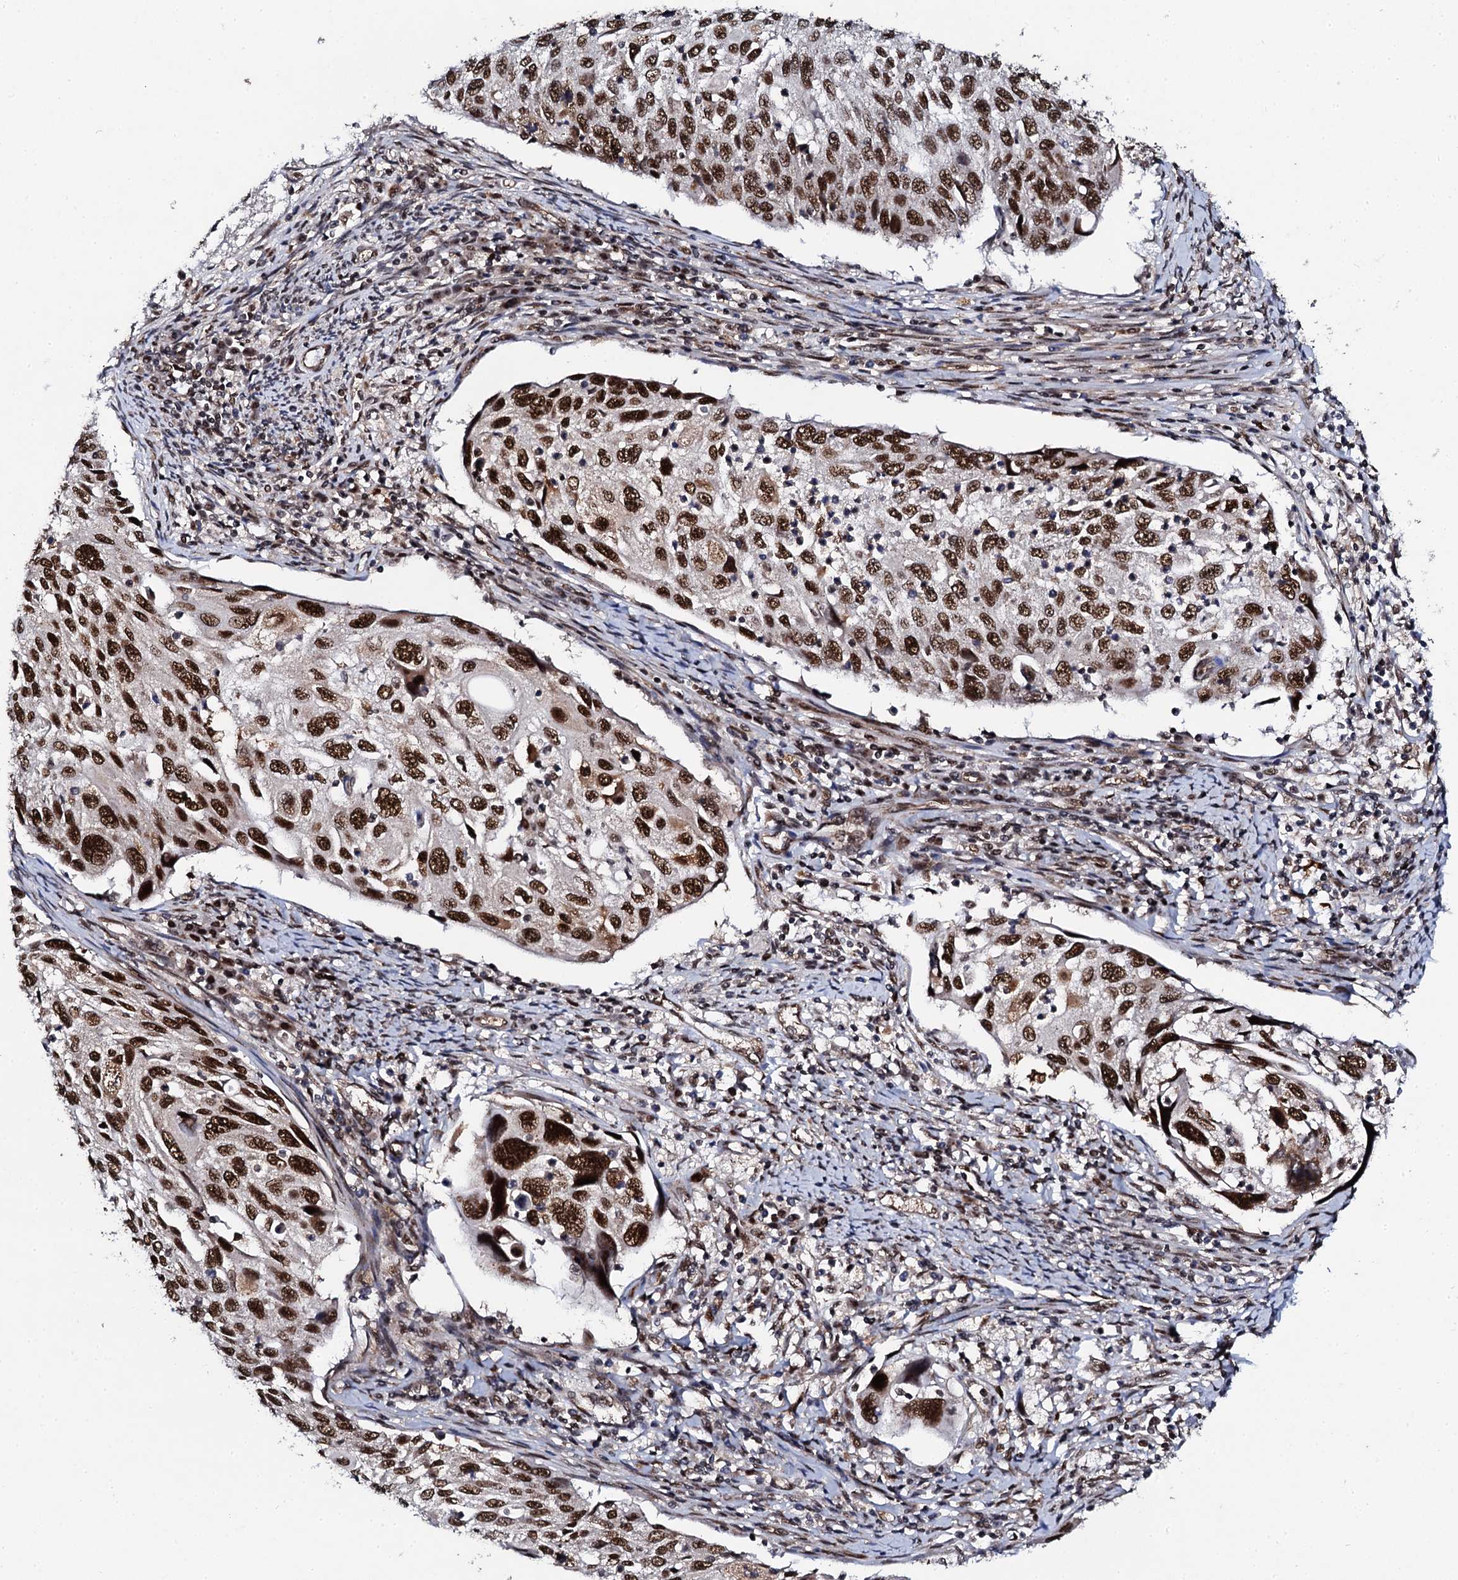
{"staining": {"intensity": "strong", "quantity": ">75%", "location": "nuclear"}, "tissue": "cervical cancer", "cell_type": "Tumor cells", "image_type": "cancer", "snomed": [{"axis": "morphology", "description": "Squamous cell carcinoma, NOS"}, {"axis": "topography", "description": "Cervix"}], "caption": "This photomicrograph reveals immunohistochemistry staining of human cervical squamous cell carcinoma, with high strong nuclear expression in about >75% of tumor cells.", "gene": "CSTF3", "patient": {"sex": "female", "age": 70}}